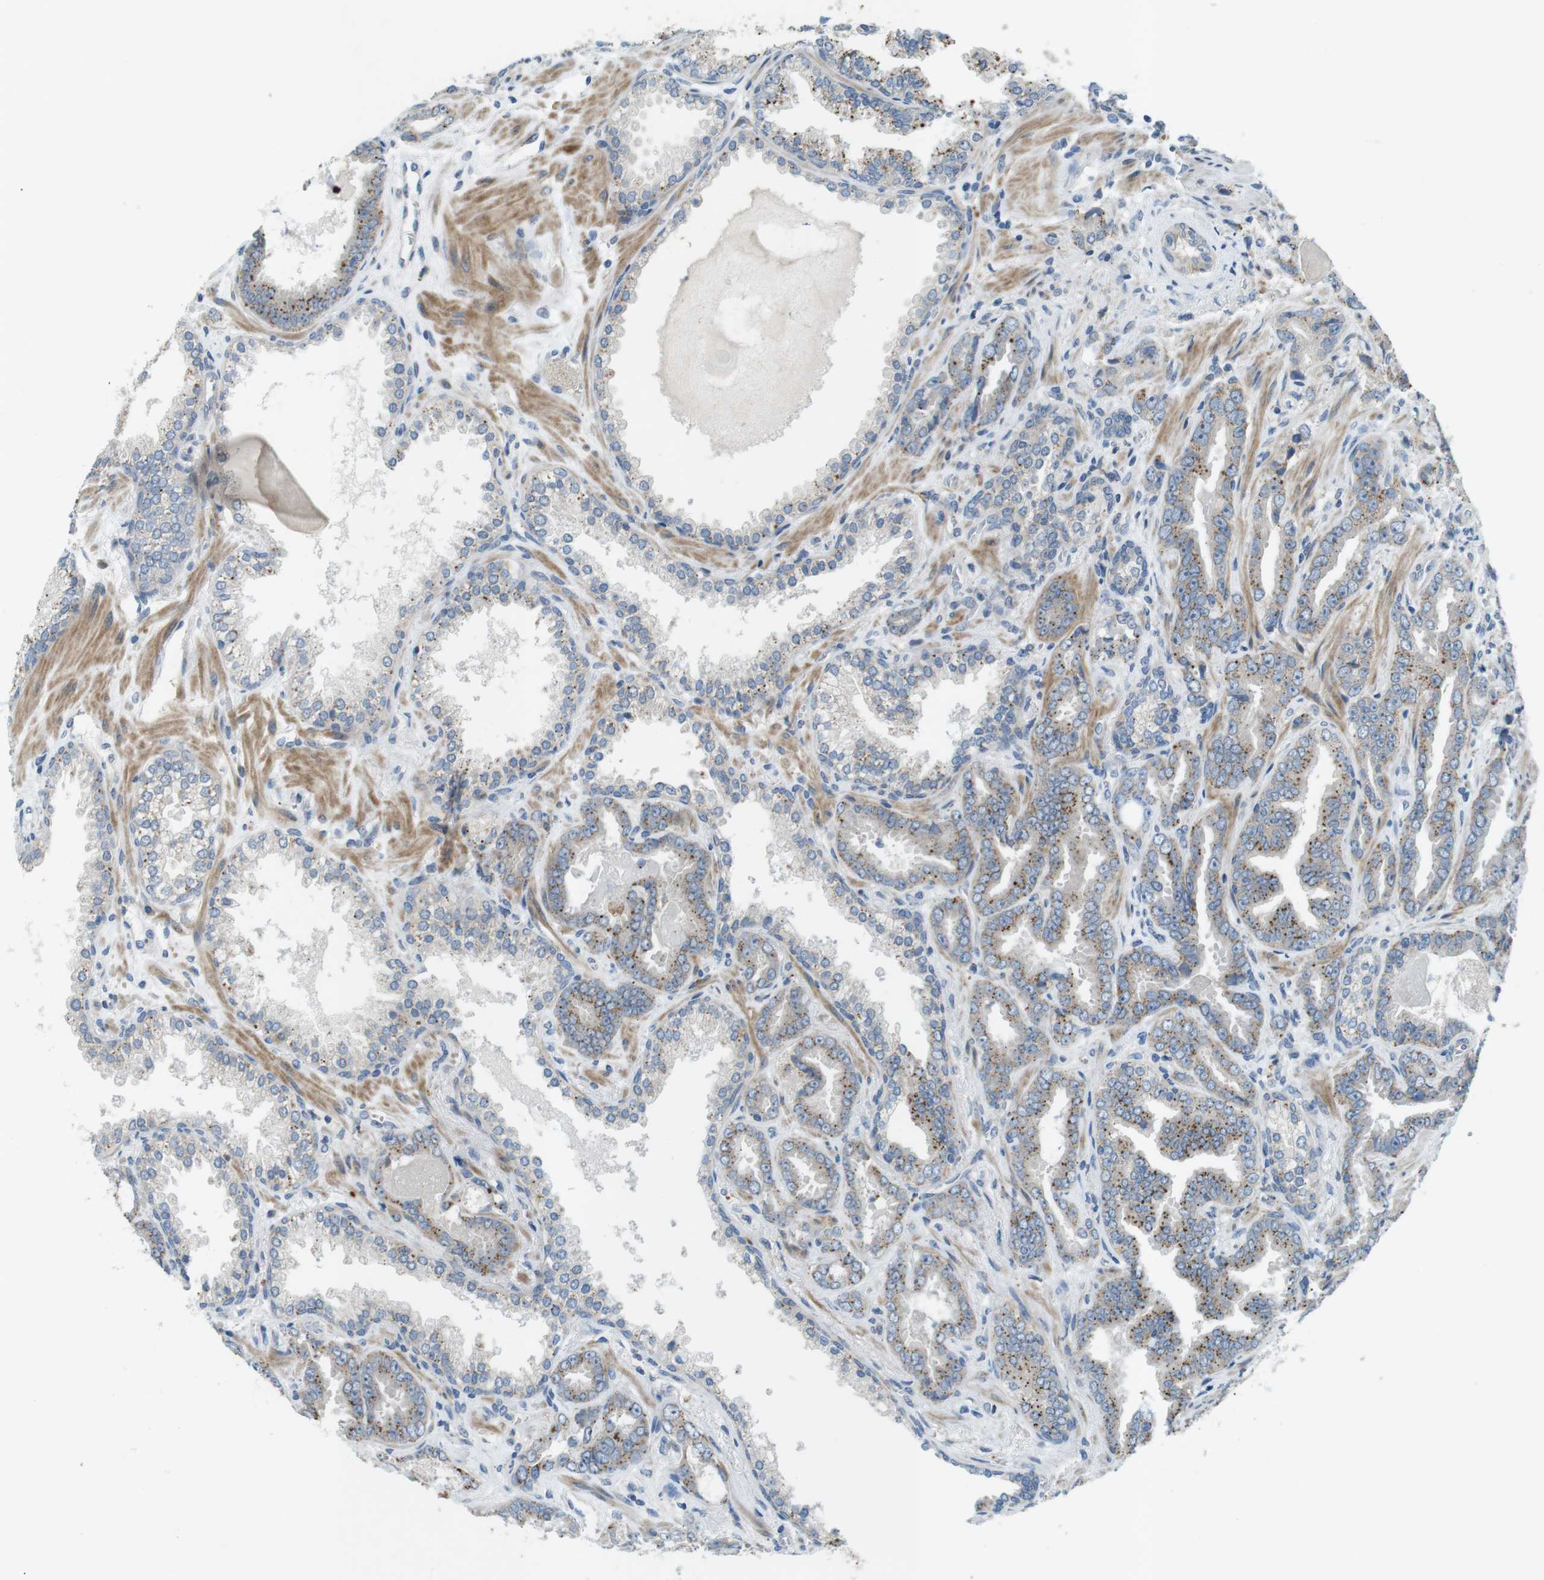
{"staining": {"intensity": "moderate", "quantity": "25%-75%", "location": "cytoplasmic/membranous"}, "tissue": "prostate cancer", "cell_type": "Tumor cells", "image_type": "cancer", "snomed": [{"axis": "morphology", "description": "Adenocarcinoma, Low grade"}, {"axis": "topography", "description": "Prostate"}], "caption": "Human prostate cancer (low-grade adenocarcinoma) stained with a brown dye displays moderate cytoplasmic/membranous positive expression in about 25%-75% of tumor cells.", "gene": "TYW1", "patient": {"sex": "male", "age": 60}}